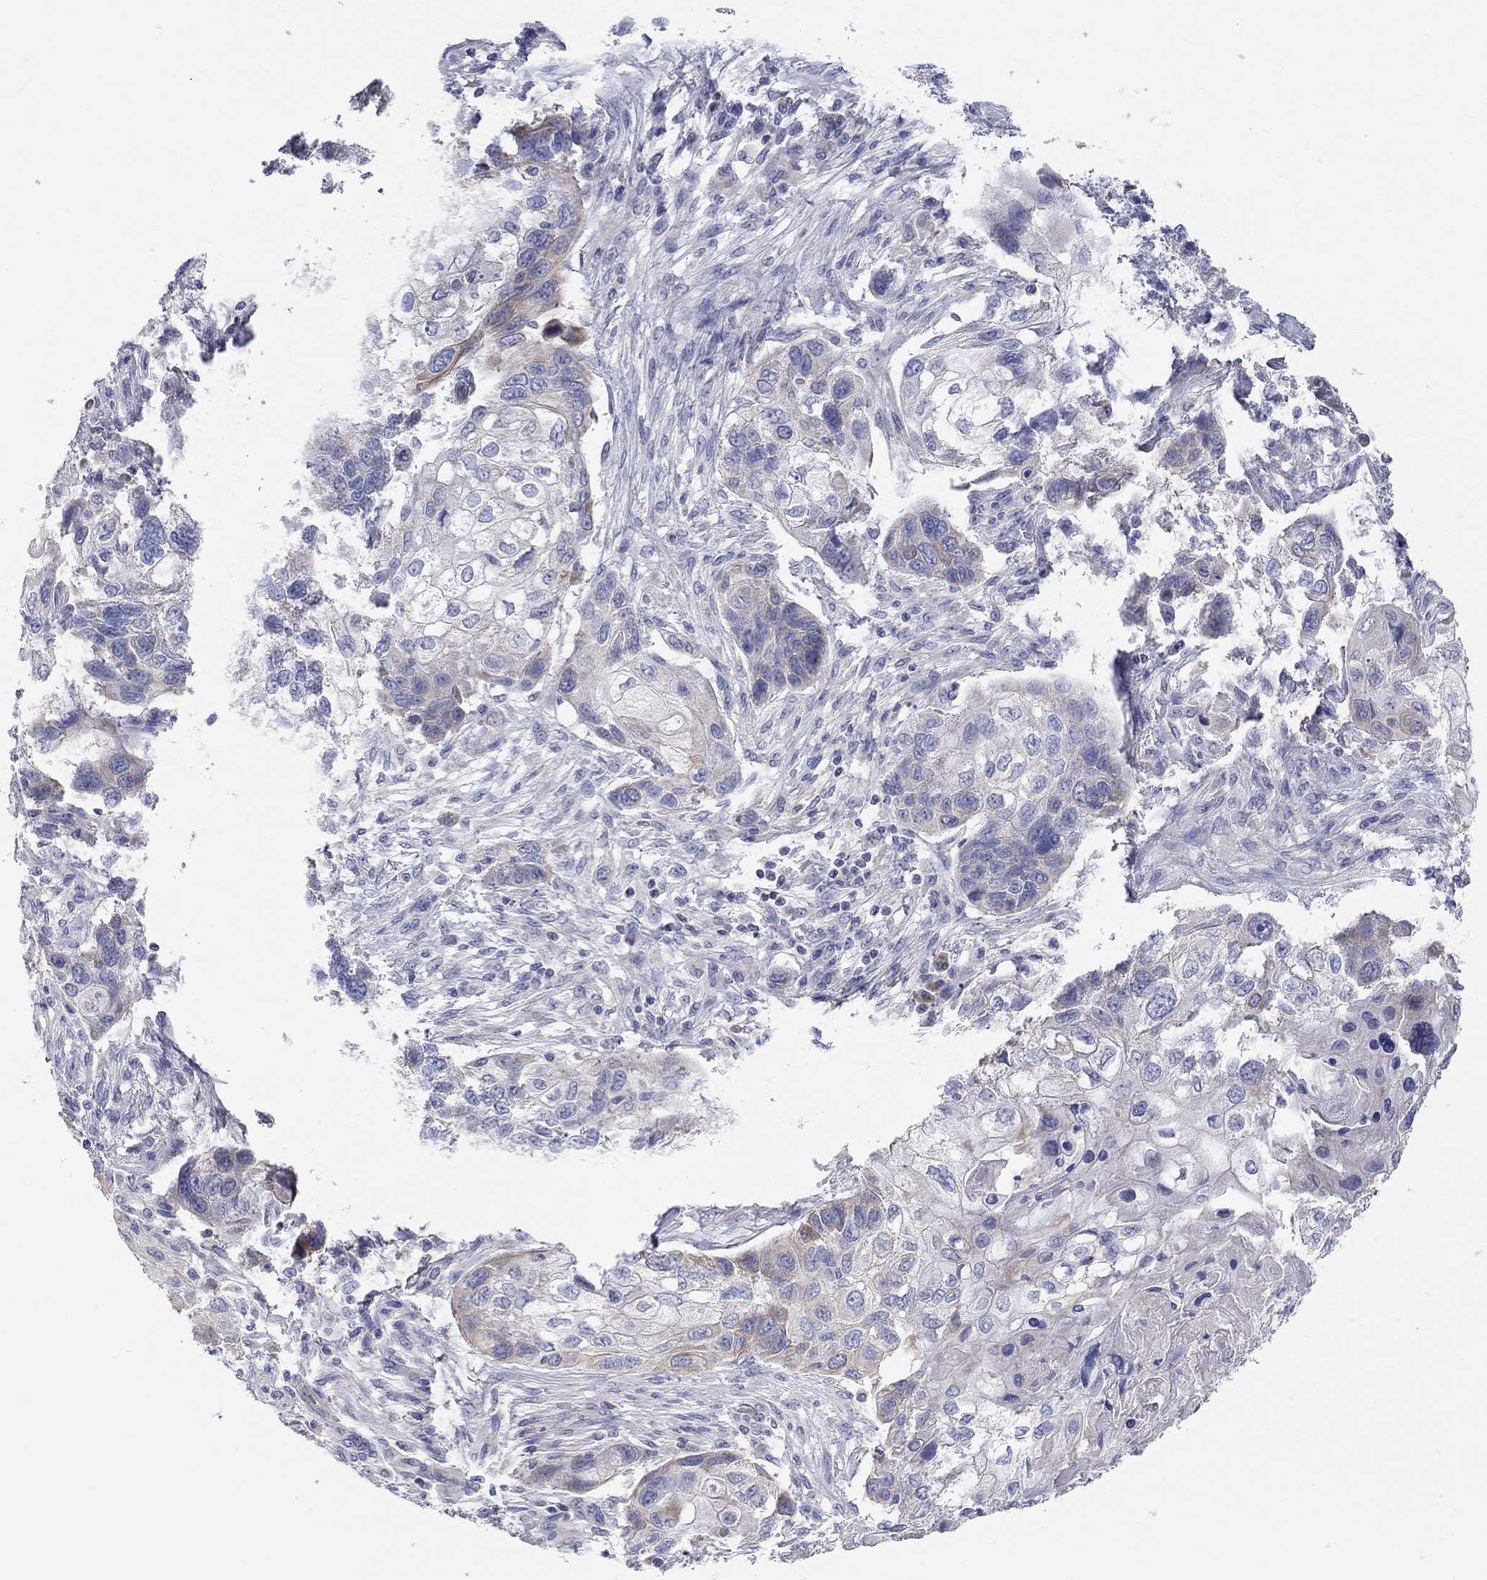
{"staining": {"intensity": "weak", "quantity": "<25%", "location": "cytoplasmic/membranous"}, "tissue": "lung cancer", "cell_type": "Tumor cells", "image_type": "cancer", "snomed": [{"axis": "morphology", "description": "Normal tissue, NOS"}, {"axis": "morphology", "description": "Squamous cell carcinoma, NOS"}, {"axis": "topography", "description": "Bronchus"}, {"axis": "topography", "description": "Lung"}], "caption": "Image shows no protein staining in tumor cells of squamous cell carcinoma (lung) tissue.", "gene": "RCAN1", "patient": {"sex": "male", "age": 69}}